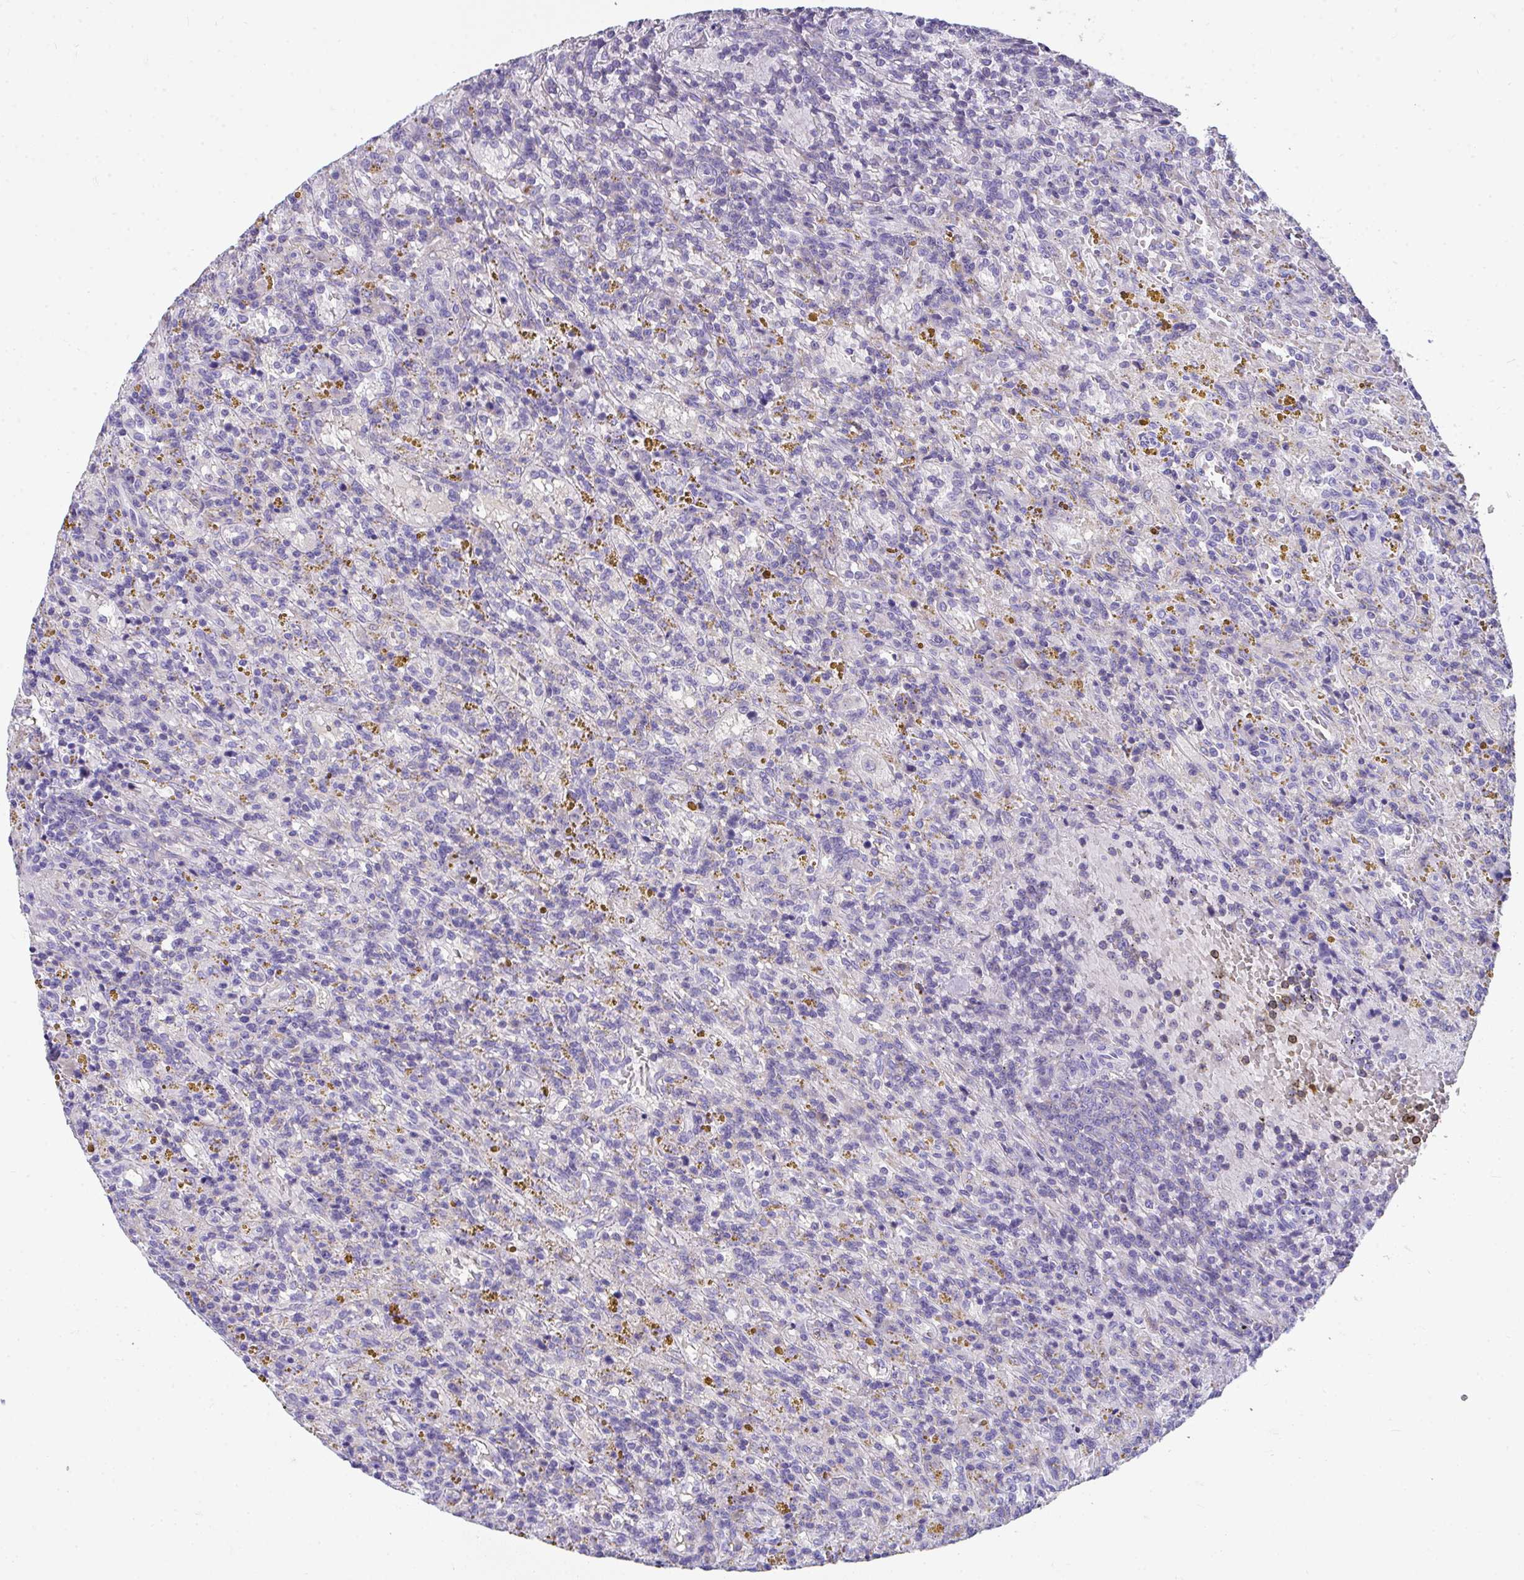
{"staining": {"intensity": "negative", "quantity": "none", "location": "none"}, "tissue": "lymphoma", "cell_type": "Tumor cells", "image_type": "cancer", "snomed": [{"axis": "morphology", "description": "Malignant lymphoma, non-Hodgkin's type, Low grade"}, {"axis": "topography", "description": "Spleen"}], "caption": "Immunohistochemical staining of human lymphoma displays no significant expression in tumor cells.", "gene": "COA5", "patient": {"sex": "female", "age": 65}}